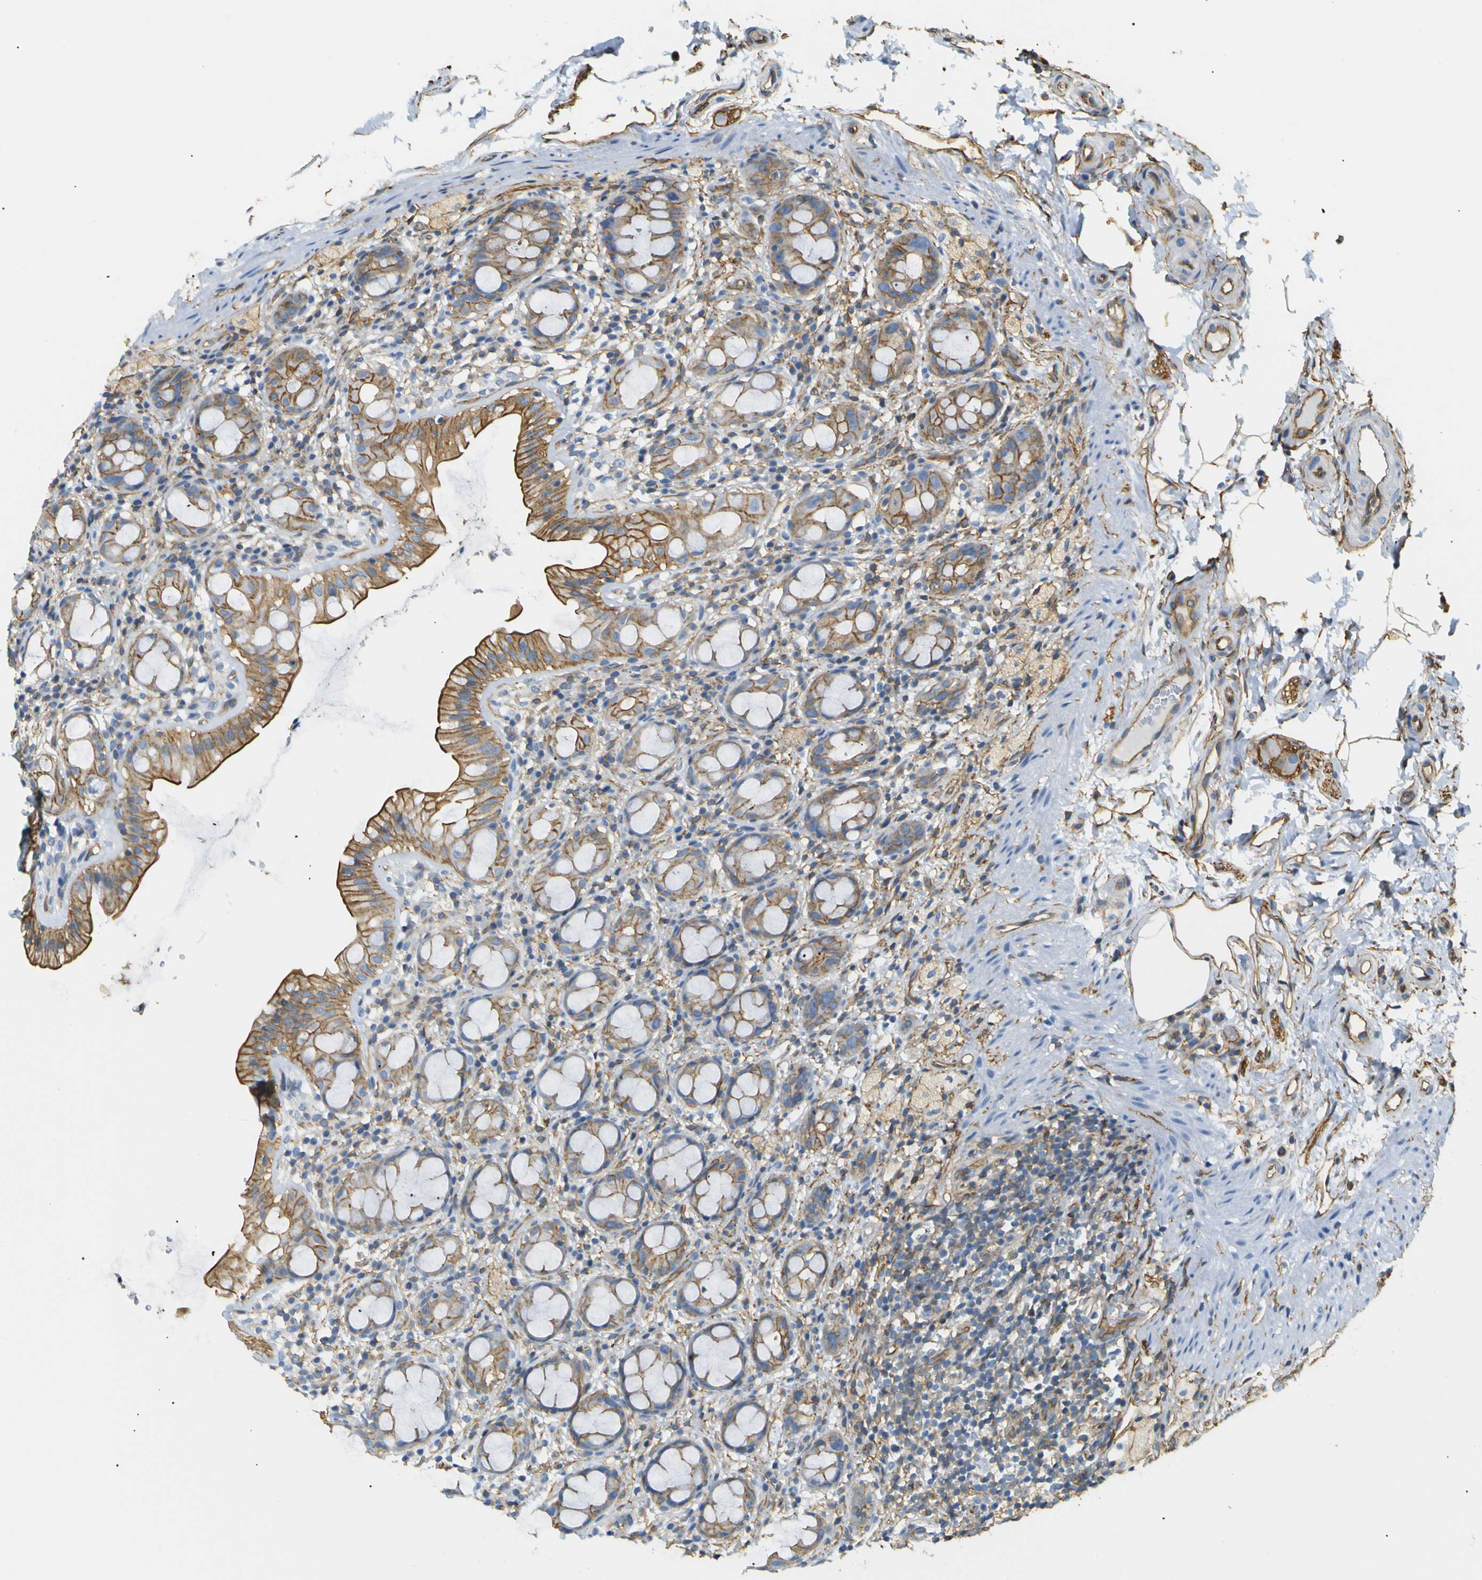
{"staining": {"intensity": "strong", "quantity": ">75%", "location": "cytoplasmic/membranous"}, "tissue": "rectum", "cell_type": "Glandular cells", "image_type": "normal", "snomed": [{"axis": "morphology", "description": "Normal tissue, NOS"}, {"axis": "topography", "description": "Rectum"}], "caption": "Immunohistochemistry (IHC) of unremarkable human rectum exhibits high levels of strong cytoplasmic/membranous expression in approximately >75% of glandular cells. Nuclei are stained in blue.", "gene": "SPTBN1", "patient": {"sex": "male", "age": 44}}